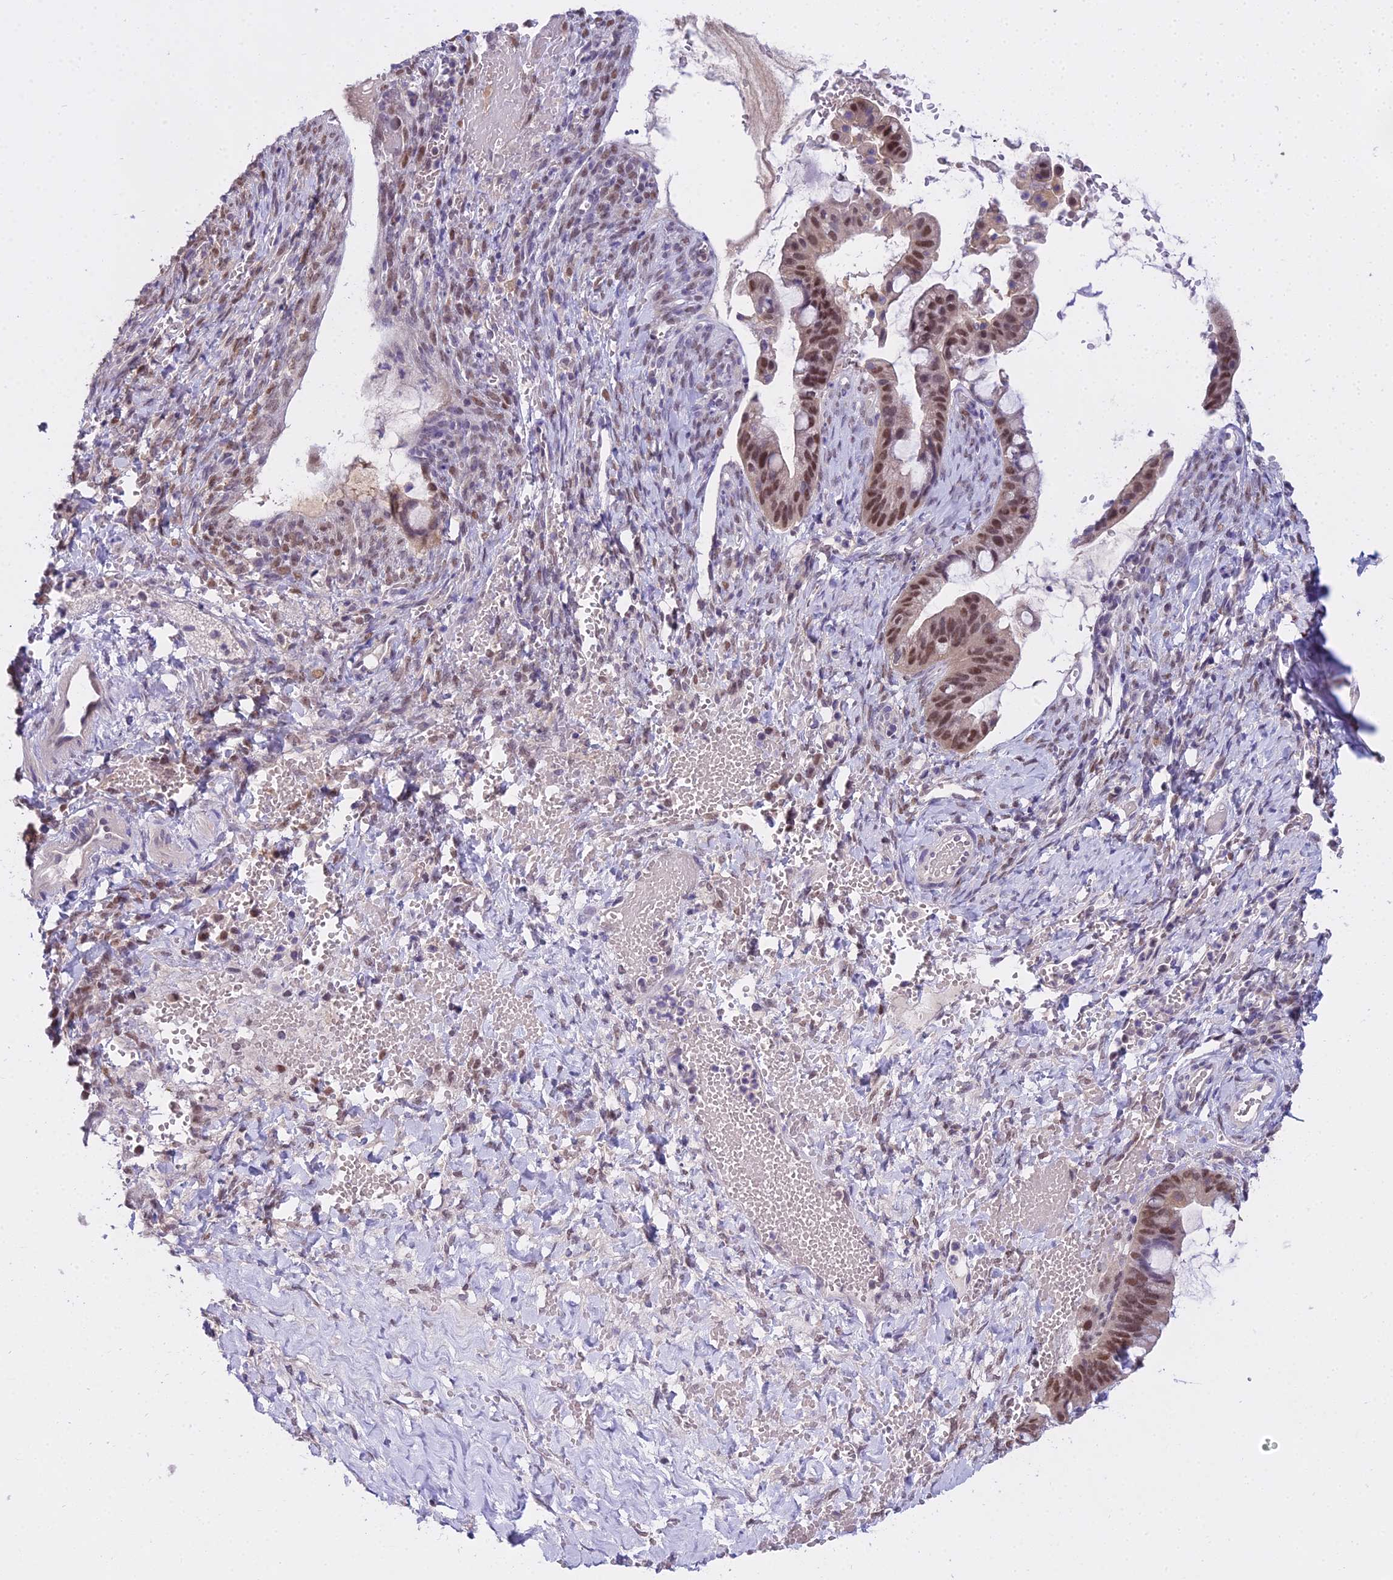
{"staining": {"intensity": "moderate", "quantity": ">75%", "location": "nuclear"}, "tissue": "ovarian cancer", "cell_type": "Tumor cells", "image_type": "cancer", "snomed": [{"axis": "morphology", "description": "Cystadenocarcinoma, mucinous, NOS"}, {"axis": "topography", "description": "Ovary"}], "caption": "Immunohistochemistry (IHC) staining of ovarian mucinous cystadenocarcinoma, which demonstrates medium levels of moderate nuclear positivity in approximately >75% of tumor cells indicating moderate nuclear protein staining. The staining was performed using DAB (brown) for protein detection and nuclei were counterstained in hematoxylin (blue).", "gene": "MAT2A", "patient": {"sex": "female", "age": 73}}